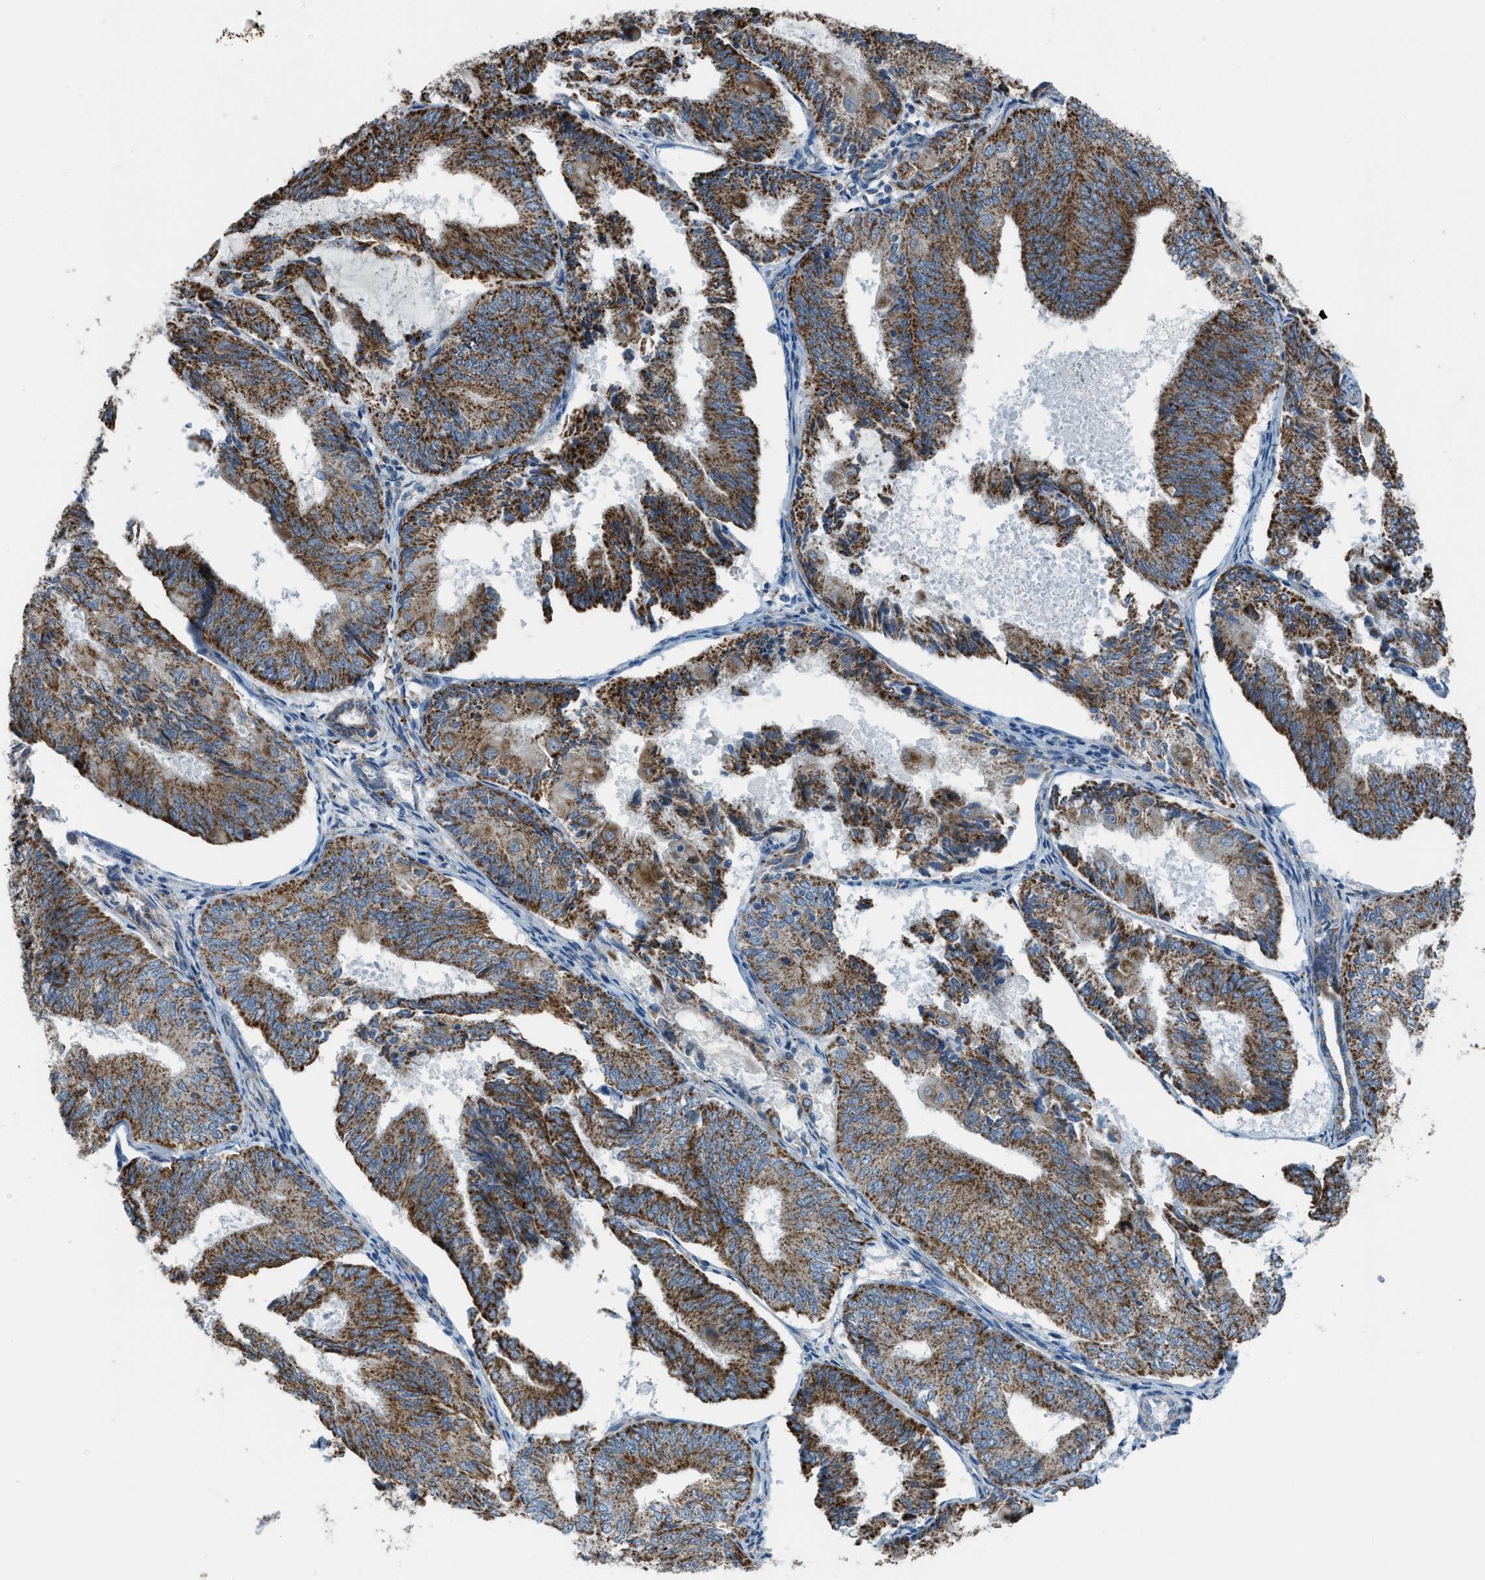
{"staining": {"intensity": "strong", "quantity": ">75%", "location": "cytoplasmic/membranous"}, "tissue": "endometrial cancer", "cell_type": "Tumor cells", "image_type": "cancer", "snomed": [{"axis": "morphology", "description": "Adenocarcinoma, NOS"}, {"axis": "topography", "description": "Endometrium"}], "caption": "Immunohistochemistry (IHC) histopathology image of human adenocarcinoma (endometrial) stained for a protein (brown), which shows high levels of strong cytoplasmic/membranous positivity in approximately >75% of tumor cells.", "gene": "SMIM20", "patient": {"sex": "female", "age": 81}}